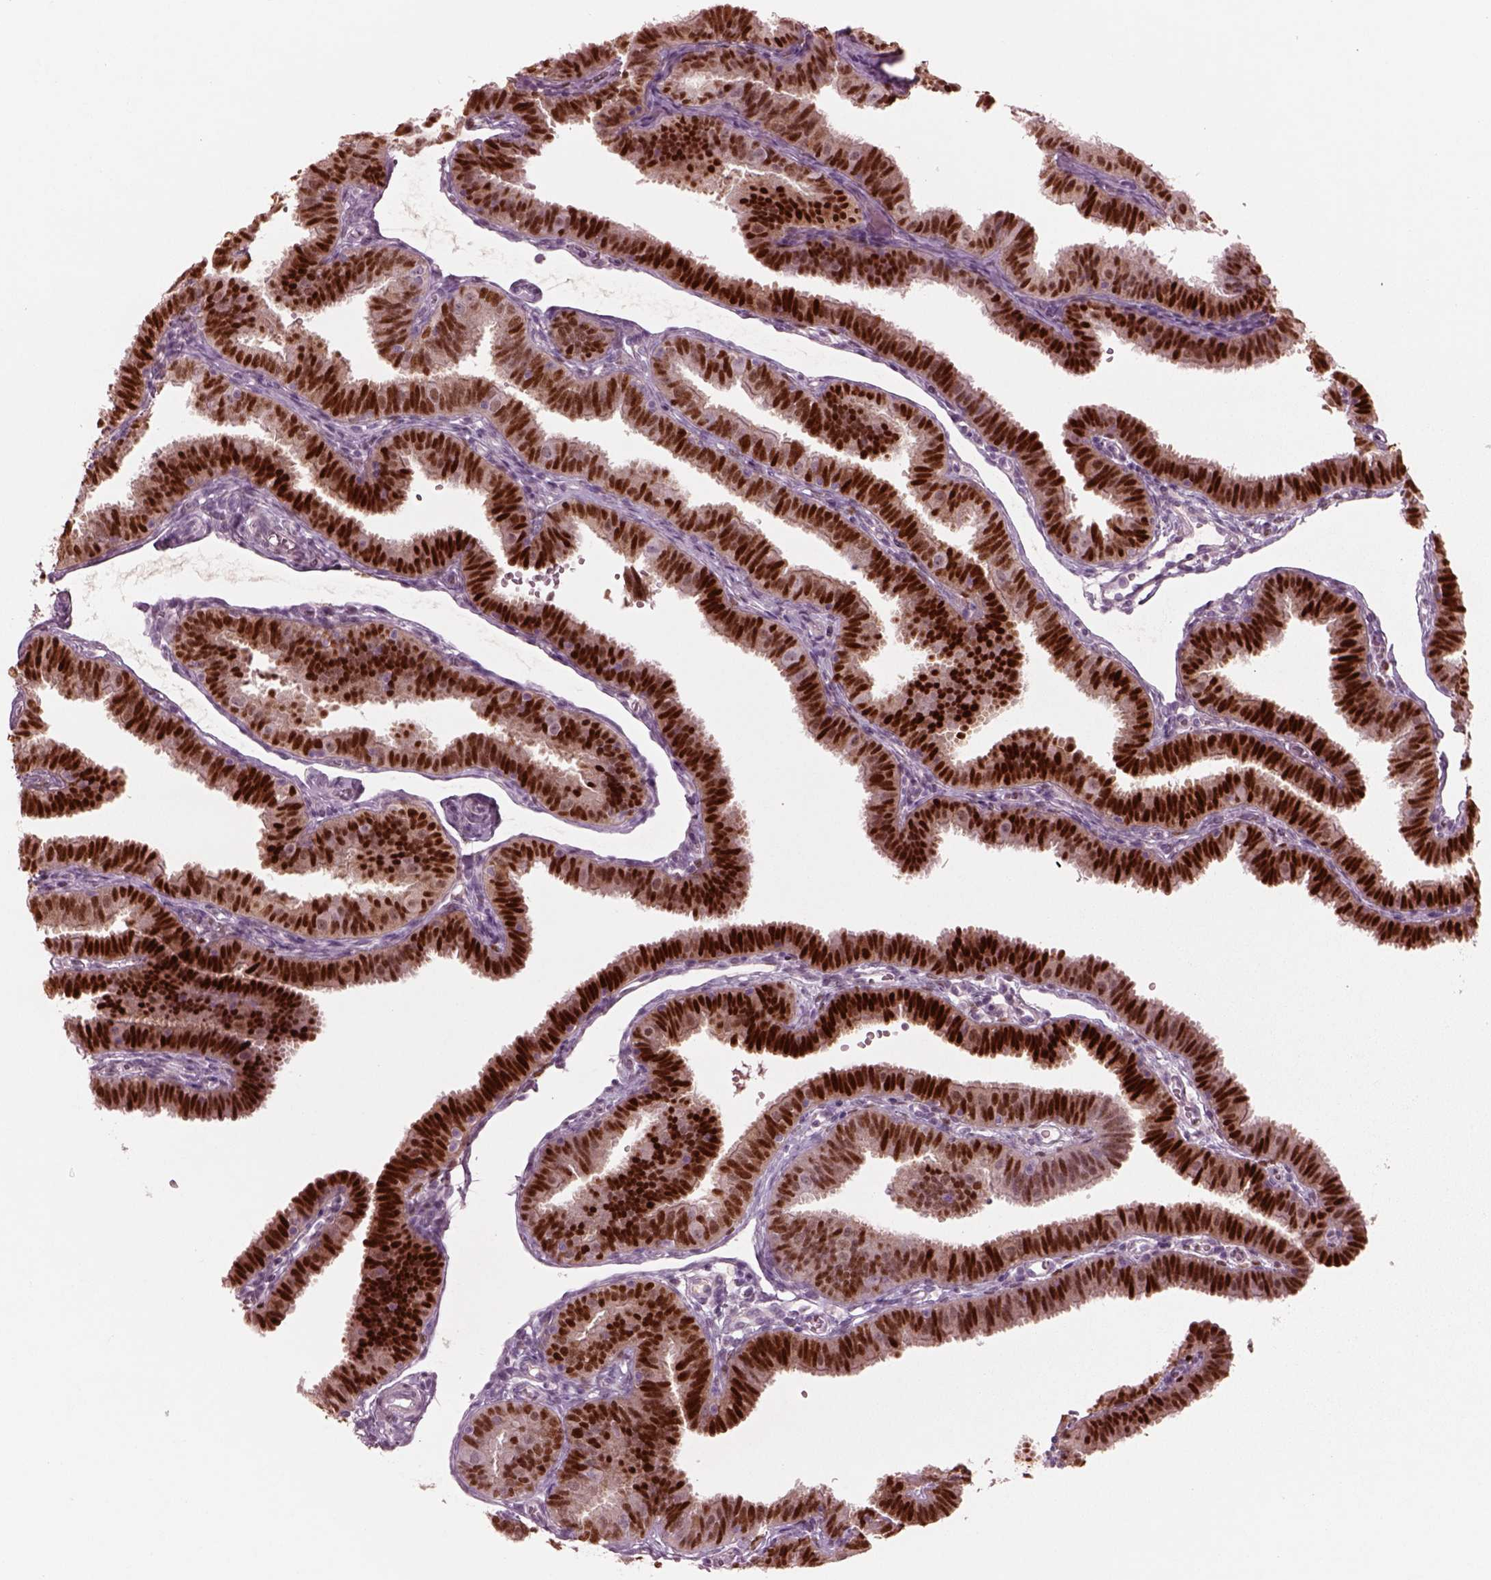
{"staining": {"intensity": "strong", "quantity": ">75%", "location": "nuclear"}, "tissue": "fallopian tube", "cell_type": "Glandular cells", "image_type": "normal", "snomed": [{"axis": "morphology", "description": "Normal tissue, NOS"}, {"axis": "topography", "description": "Fallopian tube"}], "caption": "Strong nuclear positivity for a protein is appreciated in about >75% of glandular cells of unremarkable fallopian tube using IHC.", "gene": "SOX9", "patient": {"sex": "female", "age": 25}}